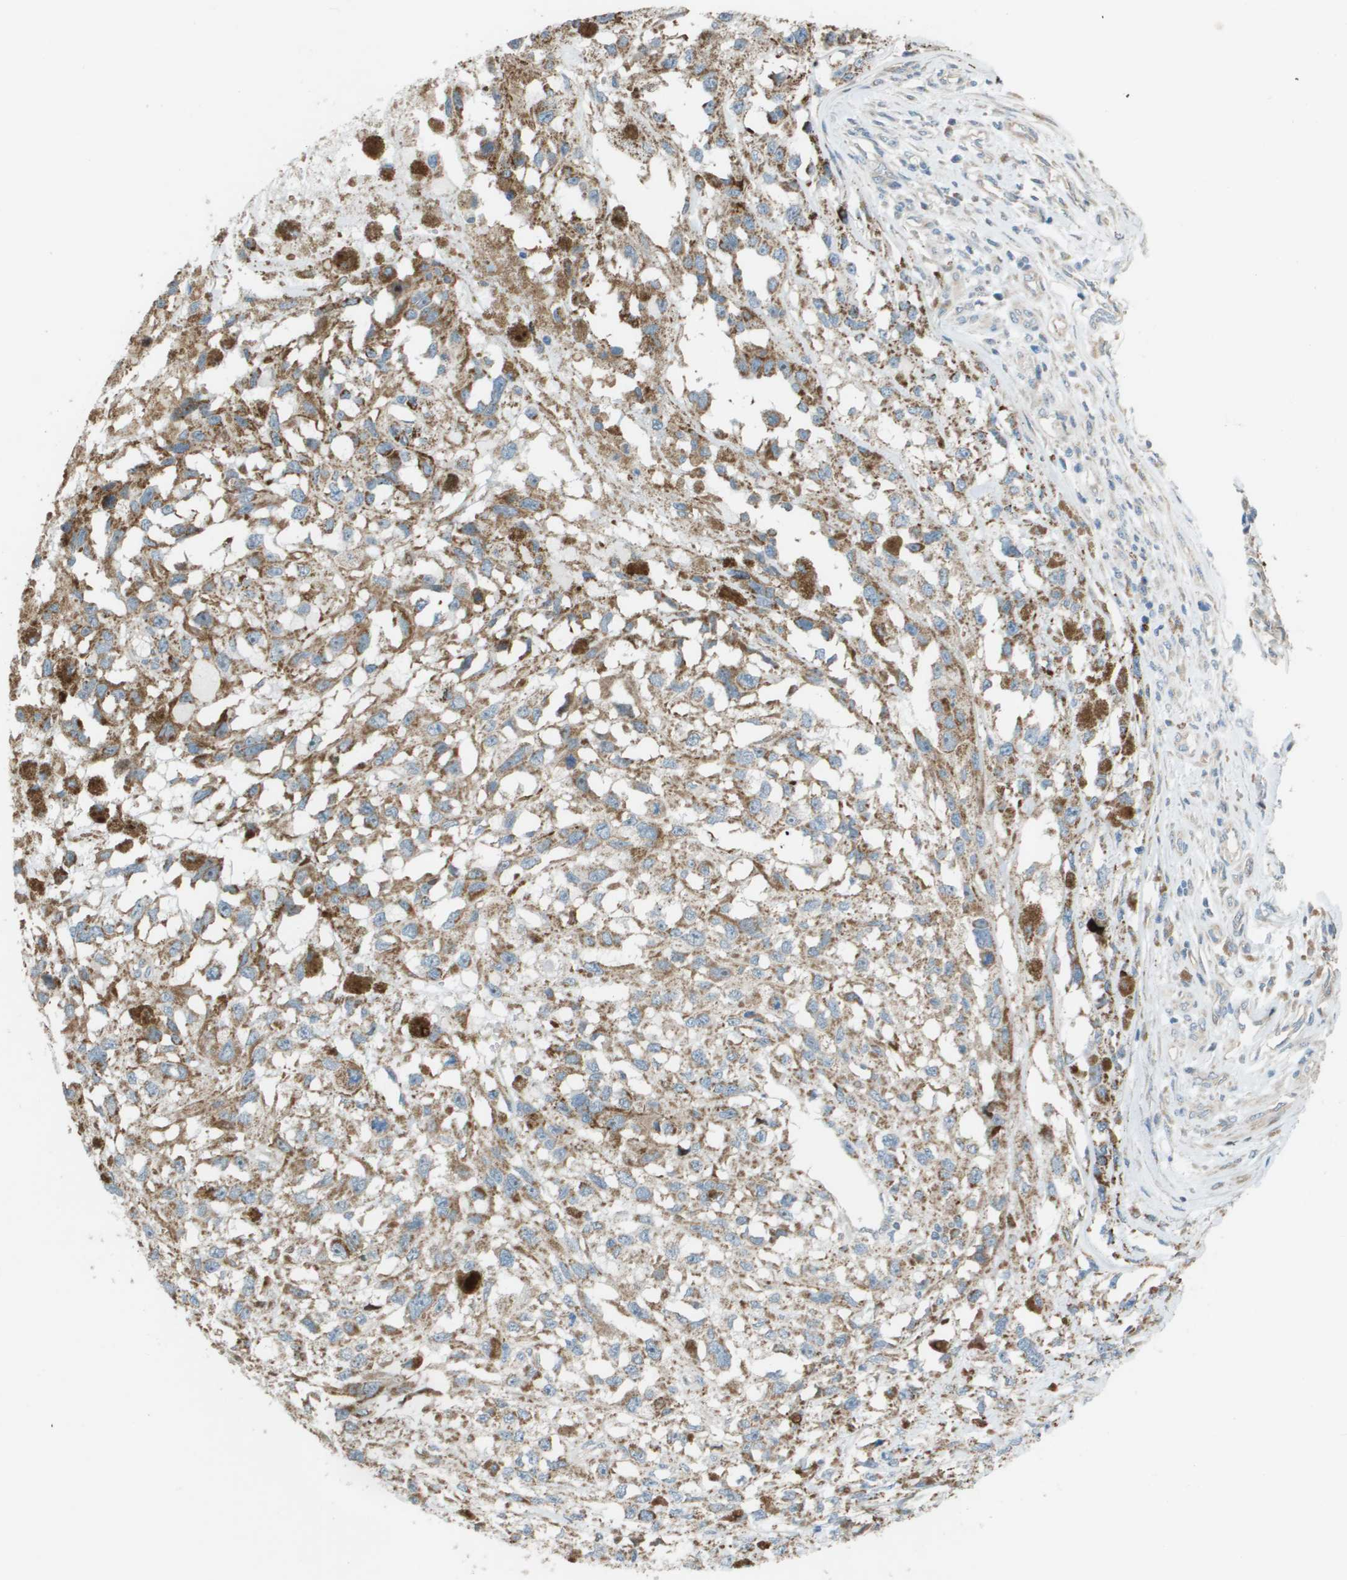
{"staining": {"intensity": "weak", "quantity": ">75%", "location": "cytoplasmic/membranous"}, "tissue": "melanoma", "cell_type": "Tumor cells", "image_type": "cancer", "snomed": [{"axis": "morphology", "description": "Malignant melanoma, Metastatic site"}, {"axis": "topography", "description": "Lymph node"}], "caption": "DAB (3,3'-diaminobenzidine) immunohistochemical staining of malignant melanoma (metastatic site) exhibits weak cytoplasmic/membranous protein expression in about >75% of tumor cells.", "gene": "MGAT3", "patient": {"sex": "male", "age": 59}}